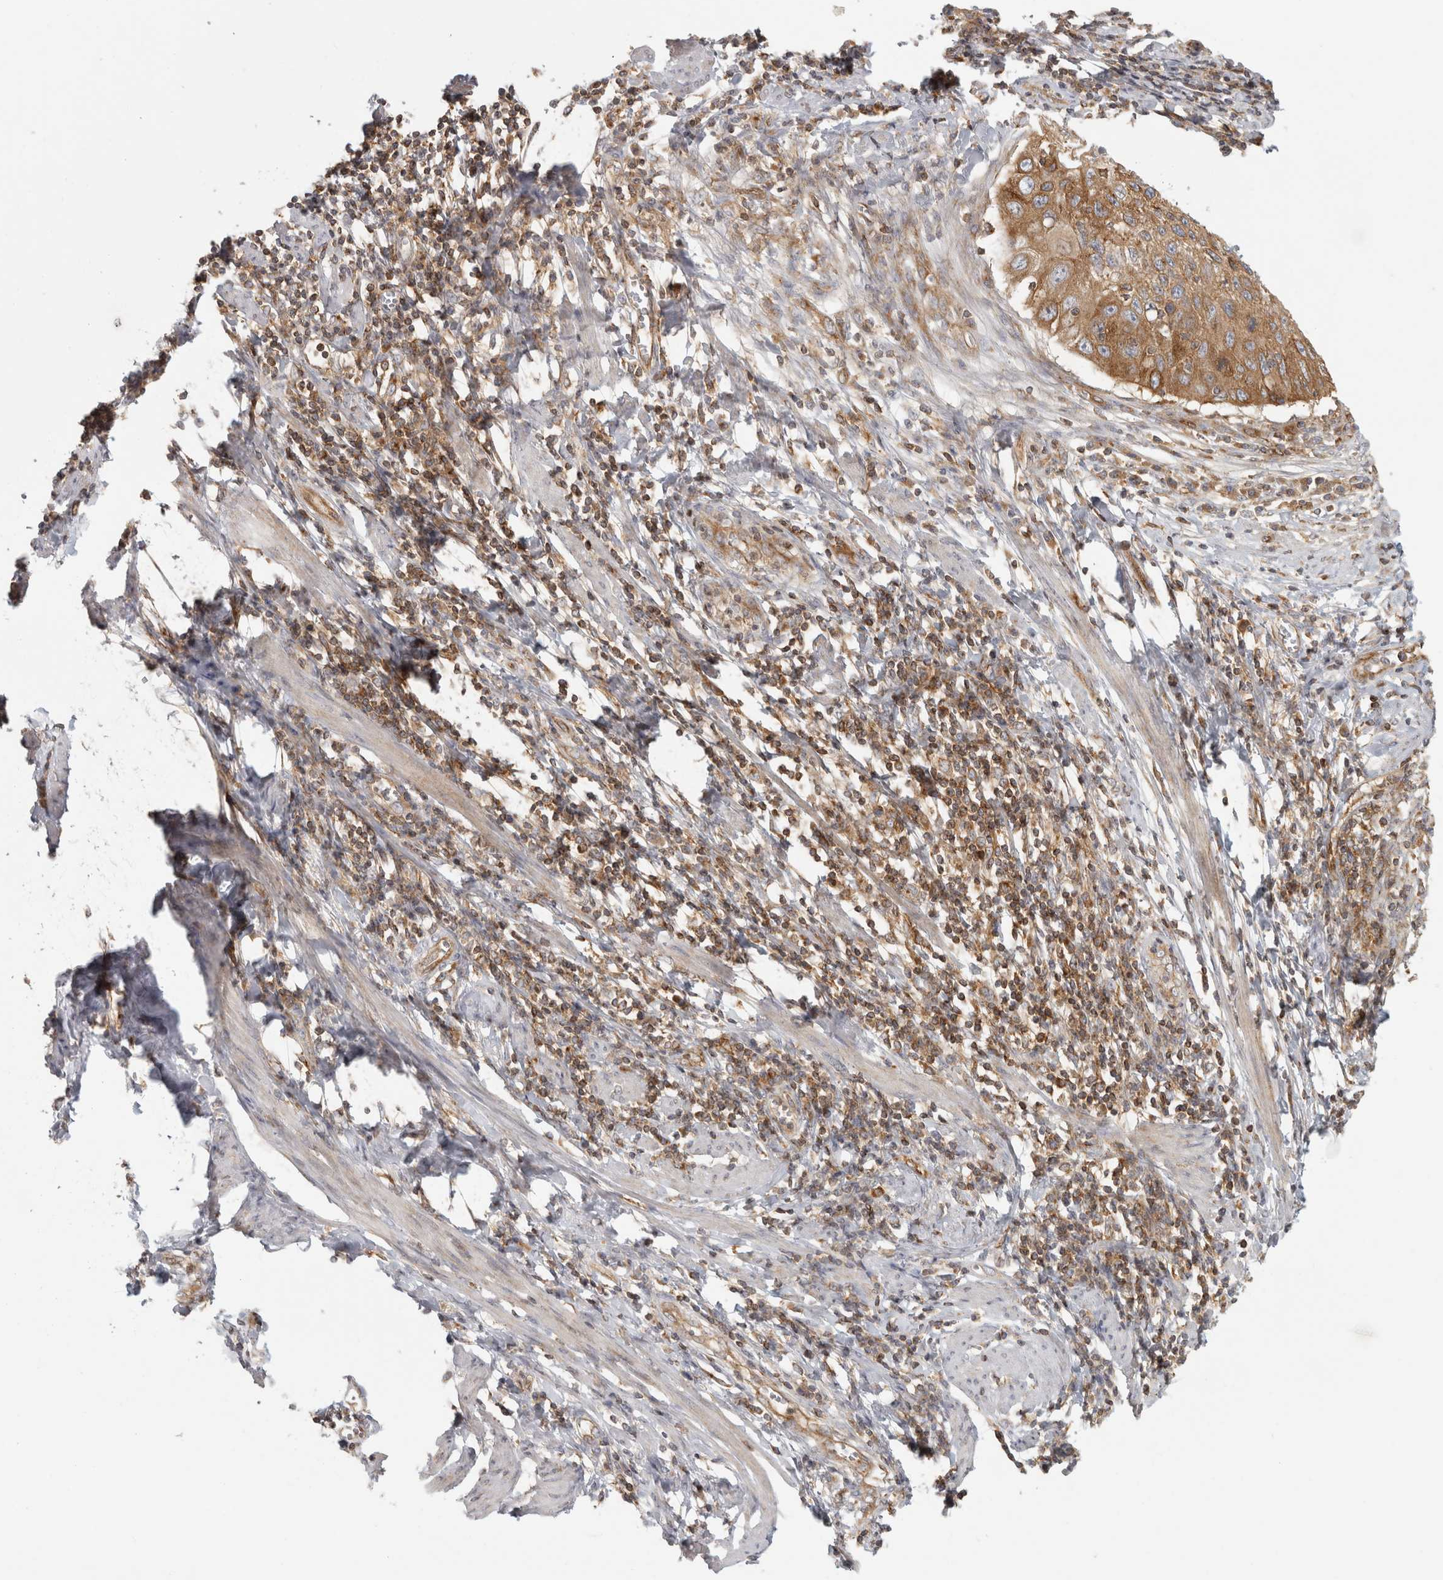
{"staining": {"intensity": "moderate", "quantity": "<25%", "location": "cytoplasmic/membranous"}, "tissue": "cervical cancer", "cell_type": "Tumor cells", "image_type": "cancer", "snomed": [{"axis": "morphology", "description": "Squamous cell carcinoma, NOS"}, {"axis": "topography", "description": "Cervix"}], "caption": "IHC photomicrograph of human cervical cancer stained for a protein (brown), which demonstrates low levels of moderate cytoplasmic/membranous positivity in approximately <25% of tumor cells.", "gene": "HLA-E", "patient": {"sex": "female", "age": 53}}